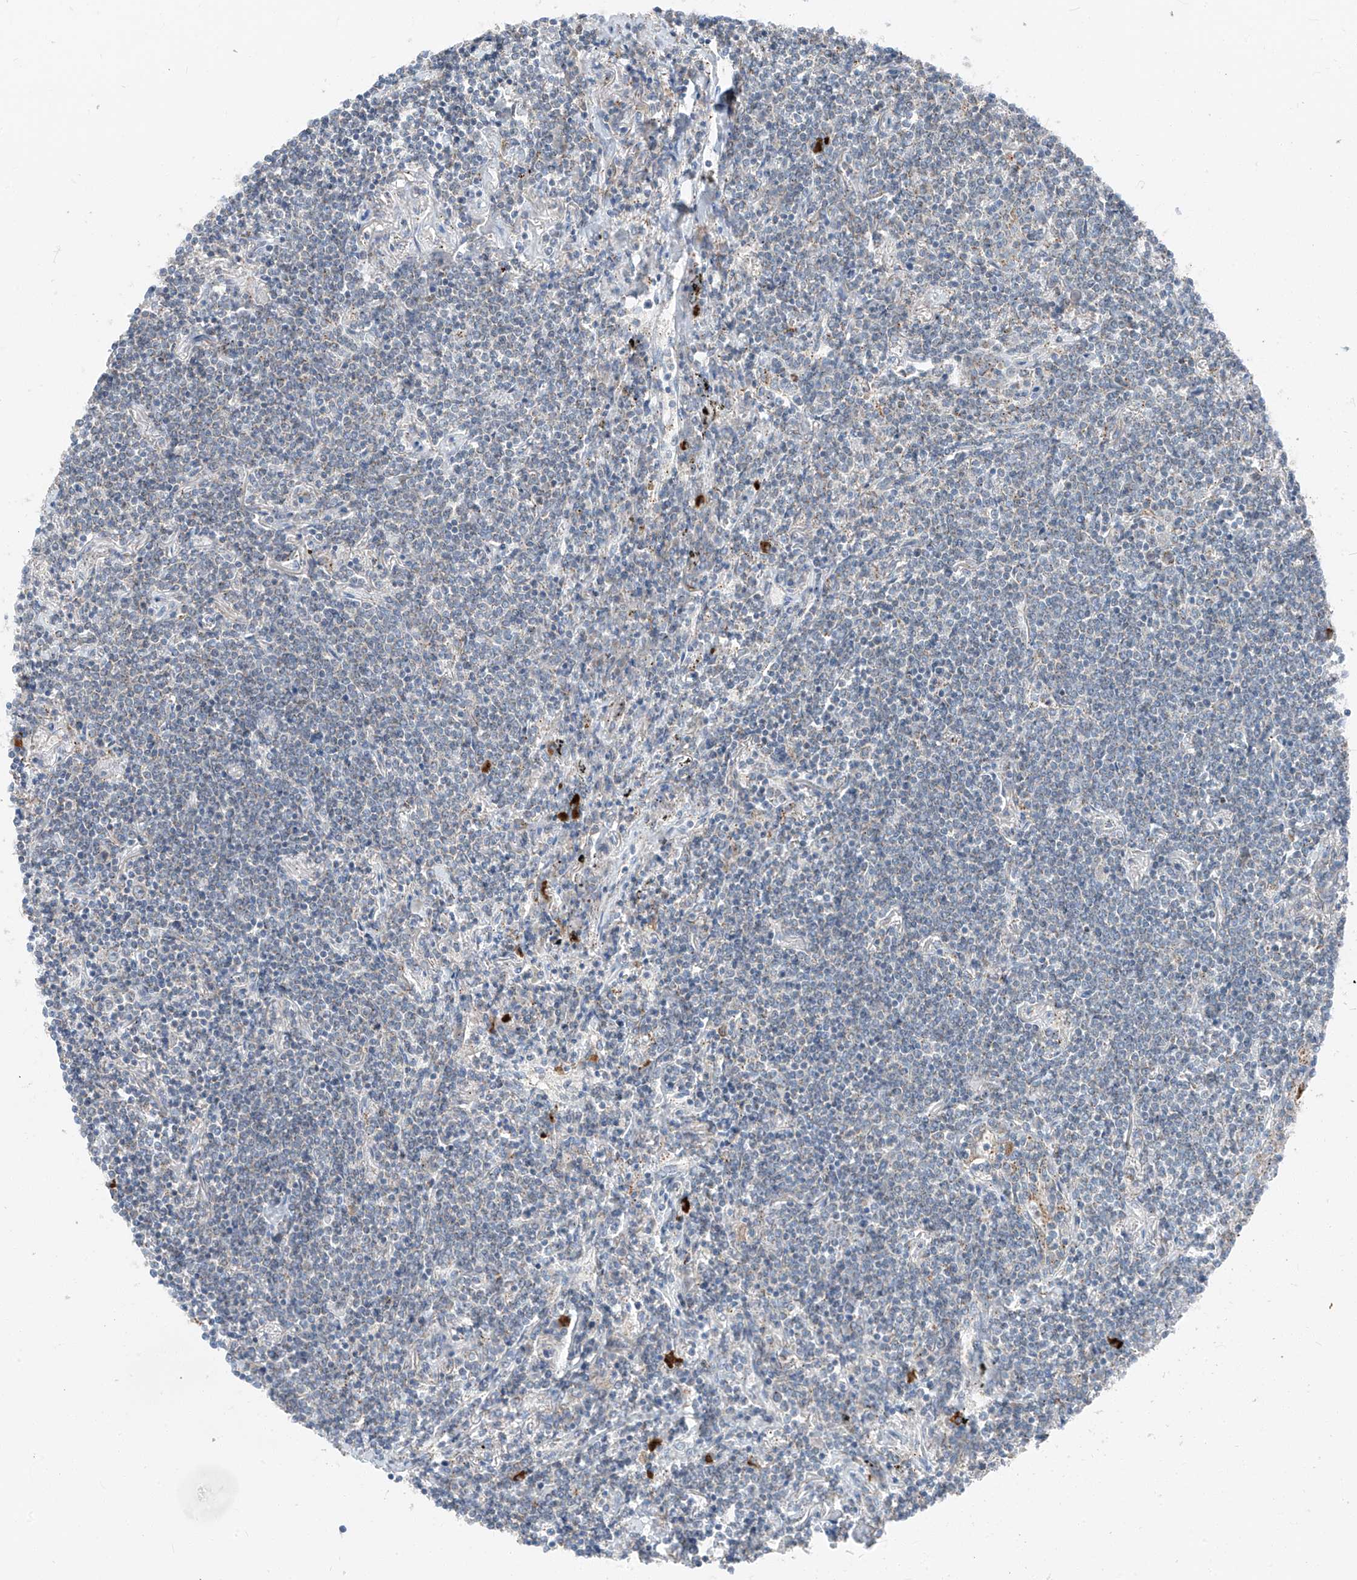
{"staining": {"intensity": "negative", "quantity": "none", "location": "none"}, "tissue": "lymphoma", "cell_type": "Tumor cells", "image_type": "cancer", "snomed": [{"axis": "morphology", "description": "Malignant lymphoma, non-Hodgkin's type, Low grade"}, {"axis": "topography", "description": "Lung"}], "caption": "A high-resolution image shows immunohistochemistry staining of malignant lymphoma, non-Hodgkin's type (low-grade), which demonstrates no significant positivity in tumor cells.", "gene": "CHMP2B", "patient": {"sex": "female", "age": 71}}